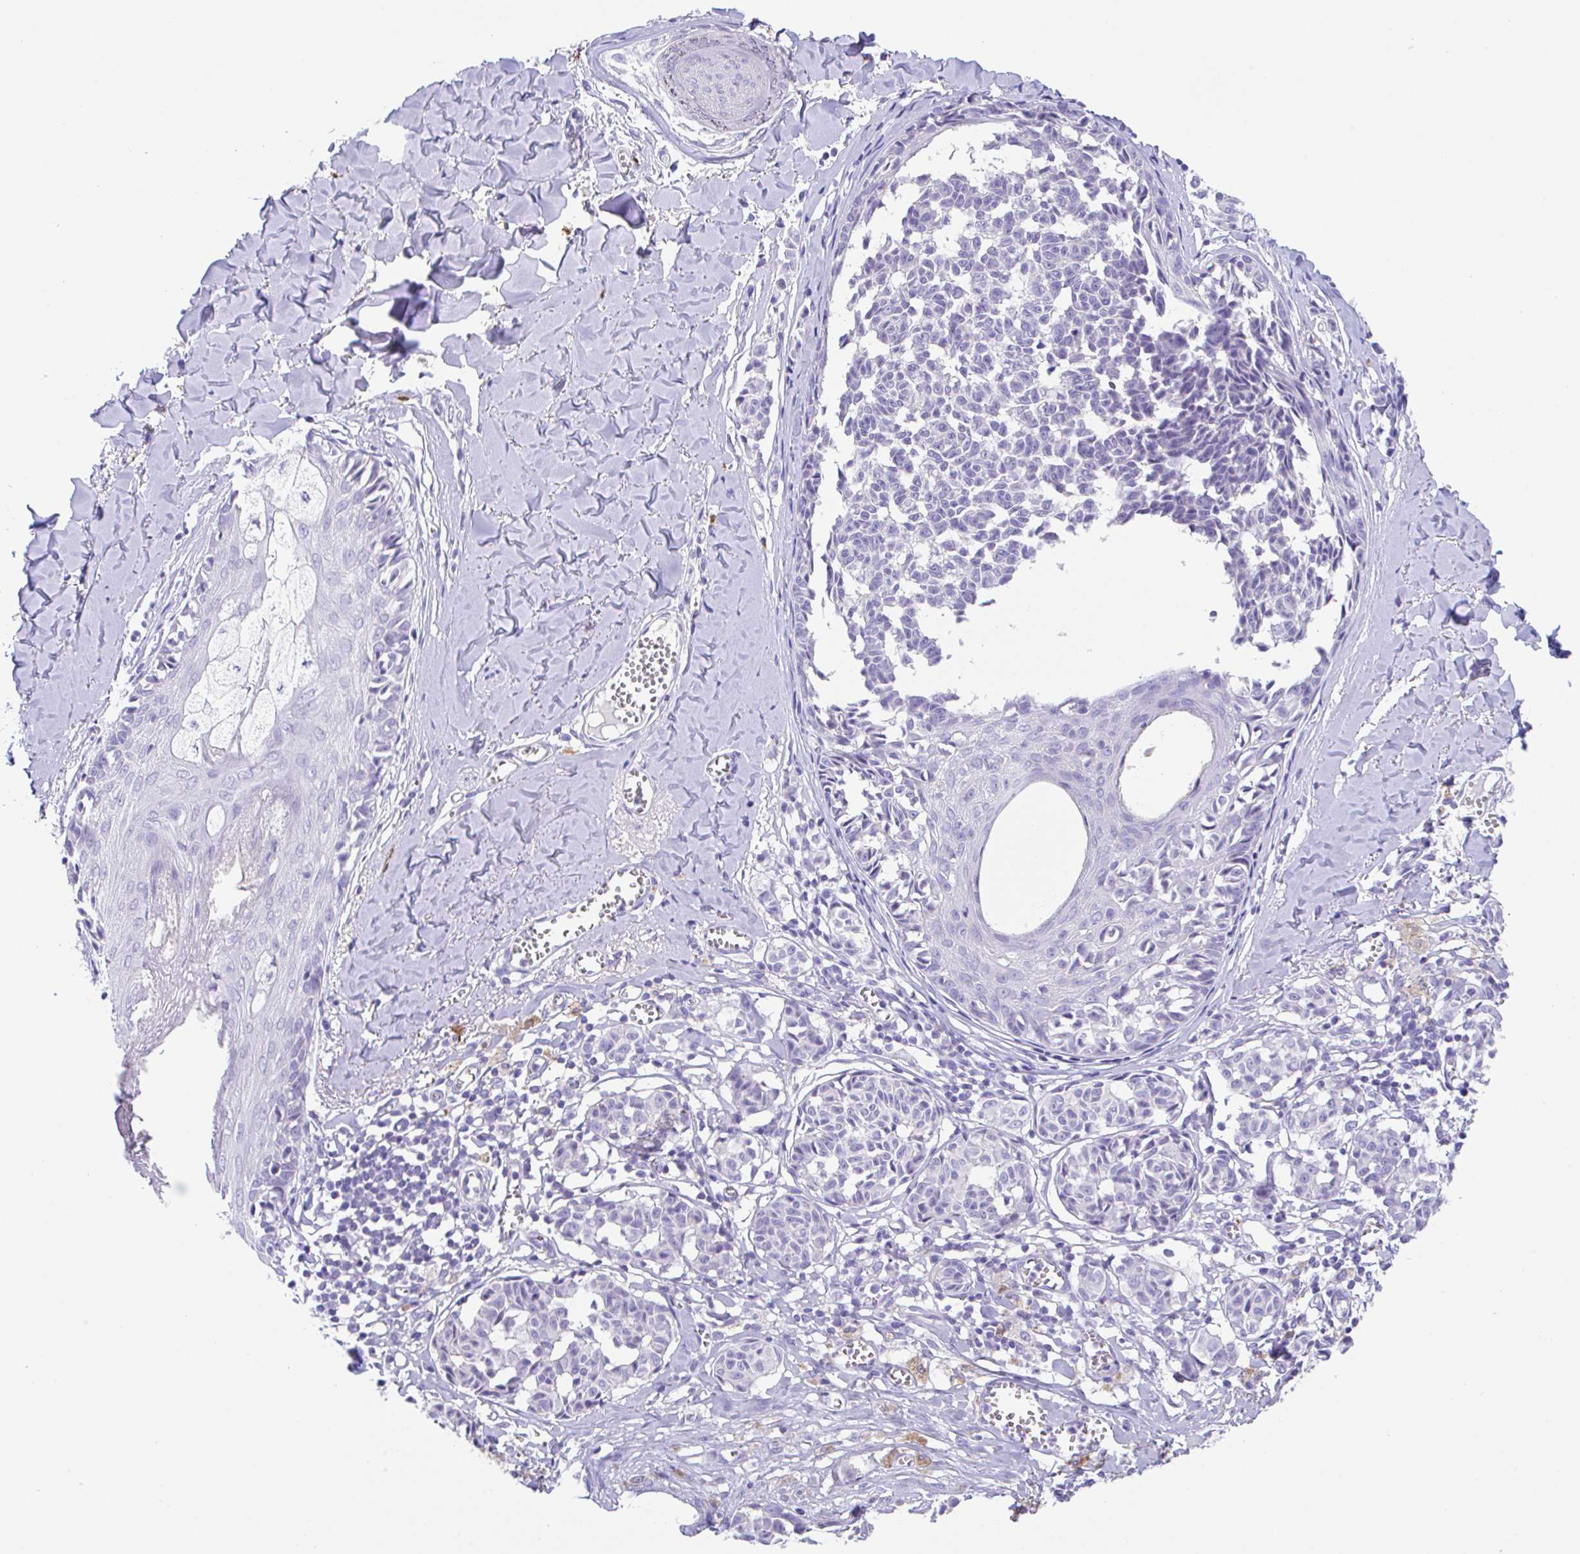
{"staining": {"intensity": "negative", "quantity": "none", "location": "none"}, "tissue": "melanoma", "cell_type": "Tumor cells", "image_type": "cancer", "snomed": [{"axis": "morphology", "description": "Malignant melanoma, NOS"}, {"axis": "topography", "description": "Skin"}], "caption": "The micrograph reveals no significant positivity in tumor cells of malignant melanoma.", "gene": "HACD4", "patient": {"sex": "female", "age": 43}}